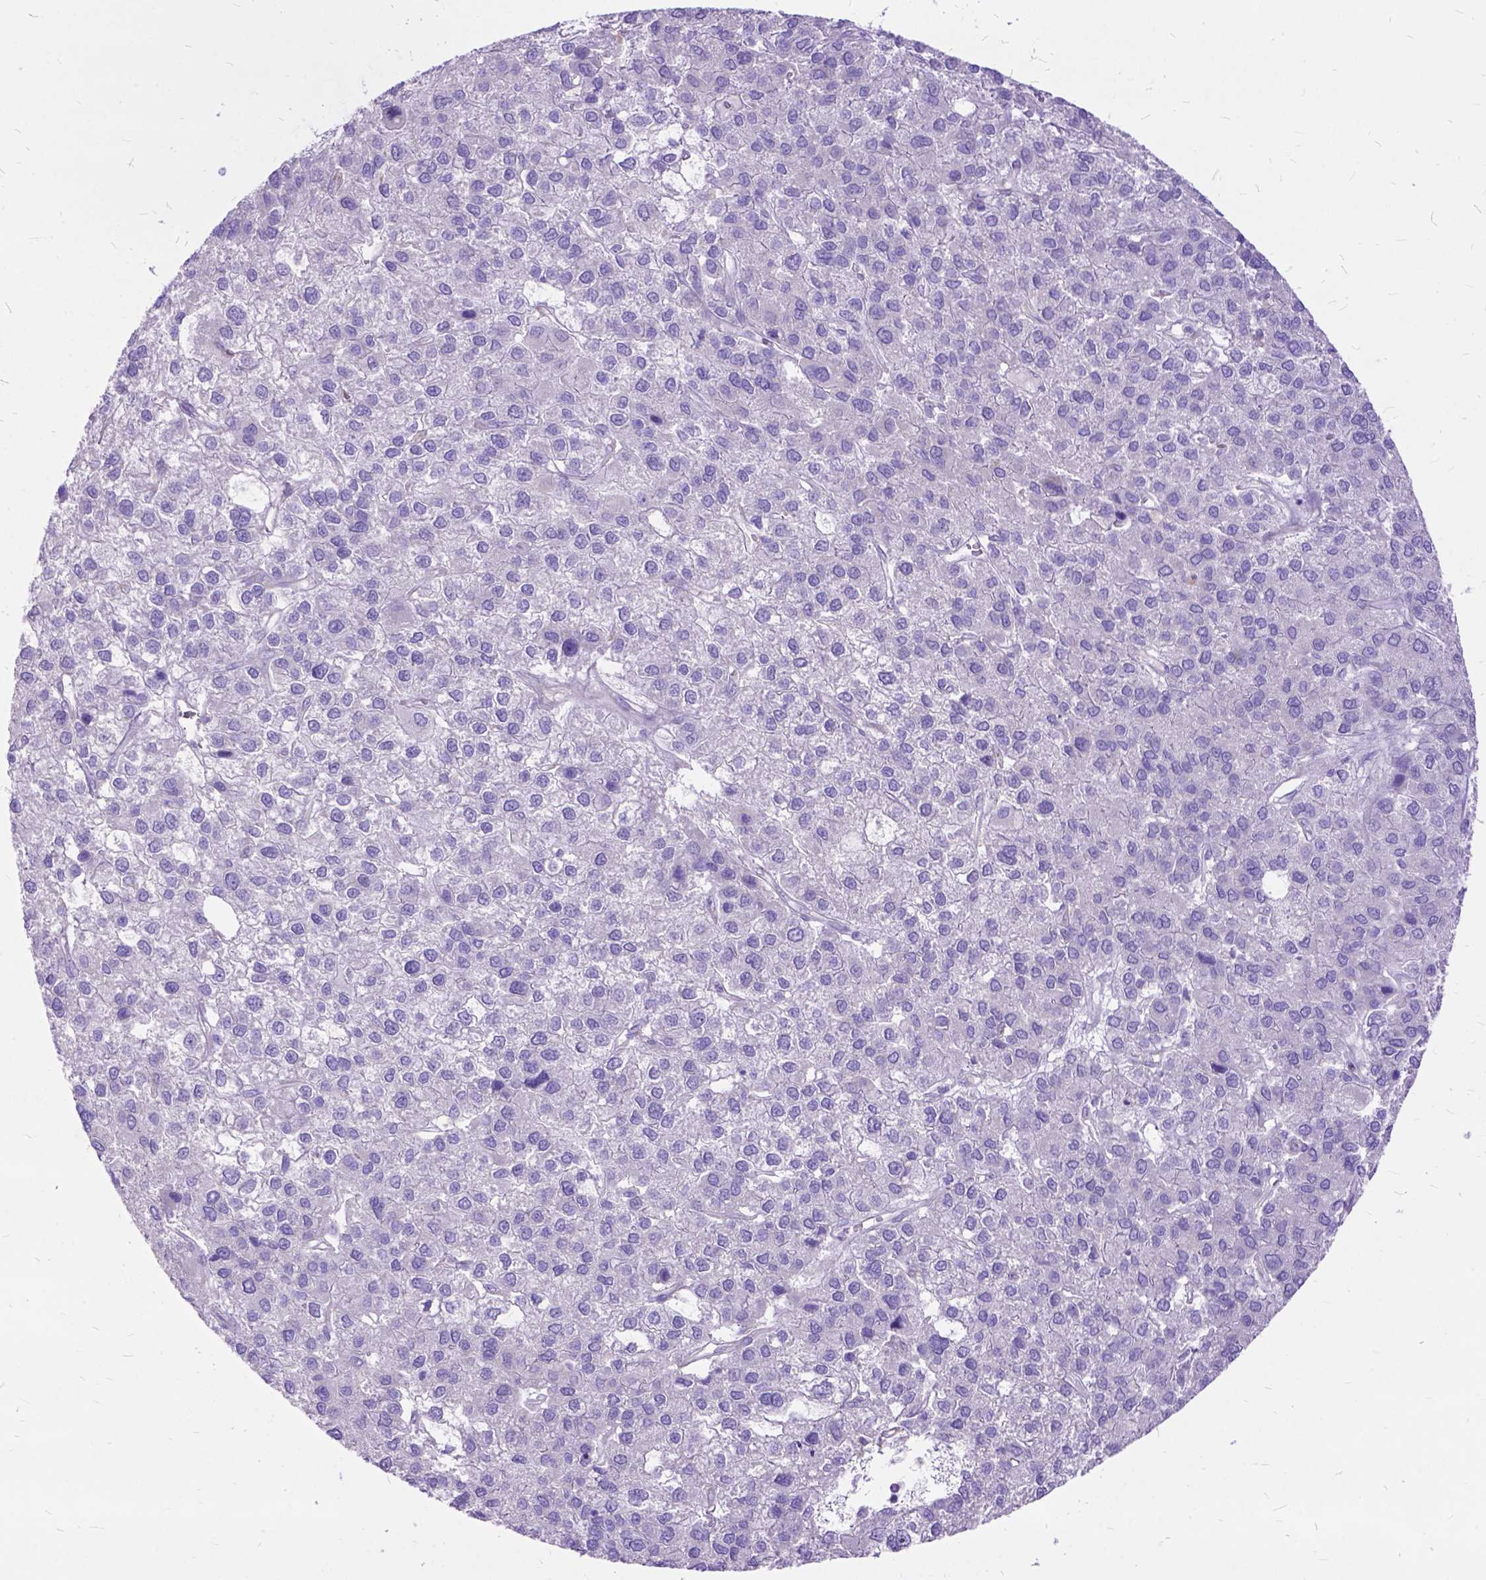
{"staining": {"intensity": "negative", "quantity": "none", "location": "none"}, "tissue": "liver cancer", "cell_type": "Tumor cells", "image_type": "cancer", "snomed": [{"axis": "morphology", "description": "Carcinoma, Hepatocellular, NOS"}, {"axis": "topography", "description": "Liver"}], "caption": "Tumor cells are negative for brown protein staining in liver hepatocellular carcinoma.", "gene": "CTAG2", "patient": {"sex": "female", "age": 41}}